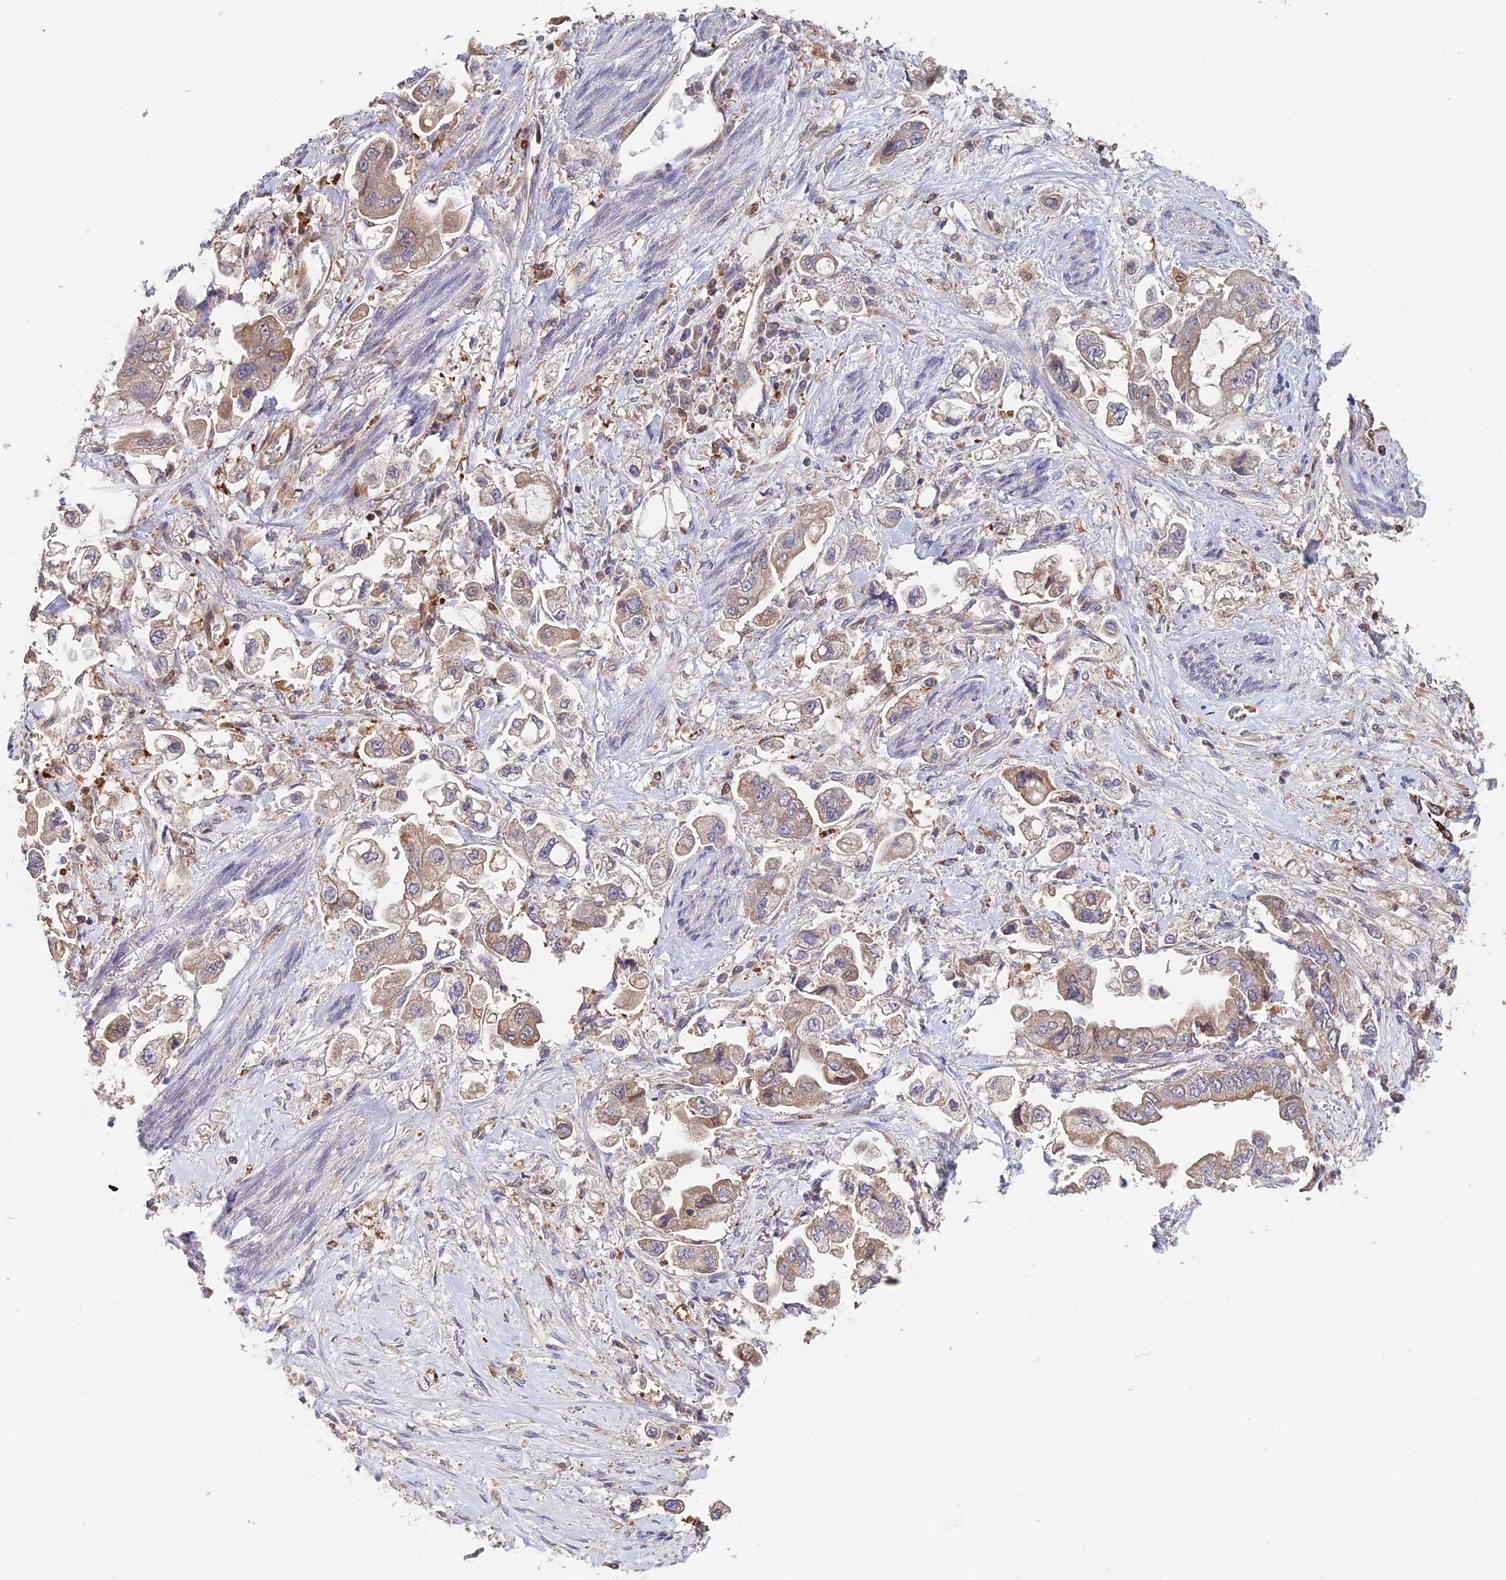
{"staining": {"intensity": "moderate", "quantity": "<25%", "location": "cytoplasmic/membranous"}, "tissue": "stomach cancer", "cell_type": "Tumor cells", "image_type": "cancer", "snomed": [{"axis": "morphology", "description": "Adenocarcinoma, NOS"}, {"axis": "topography", "description": "Stomach"}], "caption": "DAB (3,3'-diaminobenzidine) immunohistochemical staining of human stomach cancer (adenocarcinoma) displays moderate cytoplasmic/membranous protein positivity in approximately <25% of tumor cells.", "gene": "DTYMK", "patient": {"sex": "male", "age": 62}}